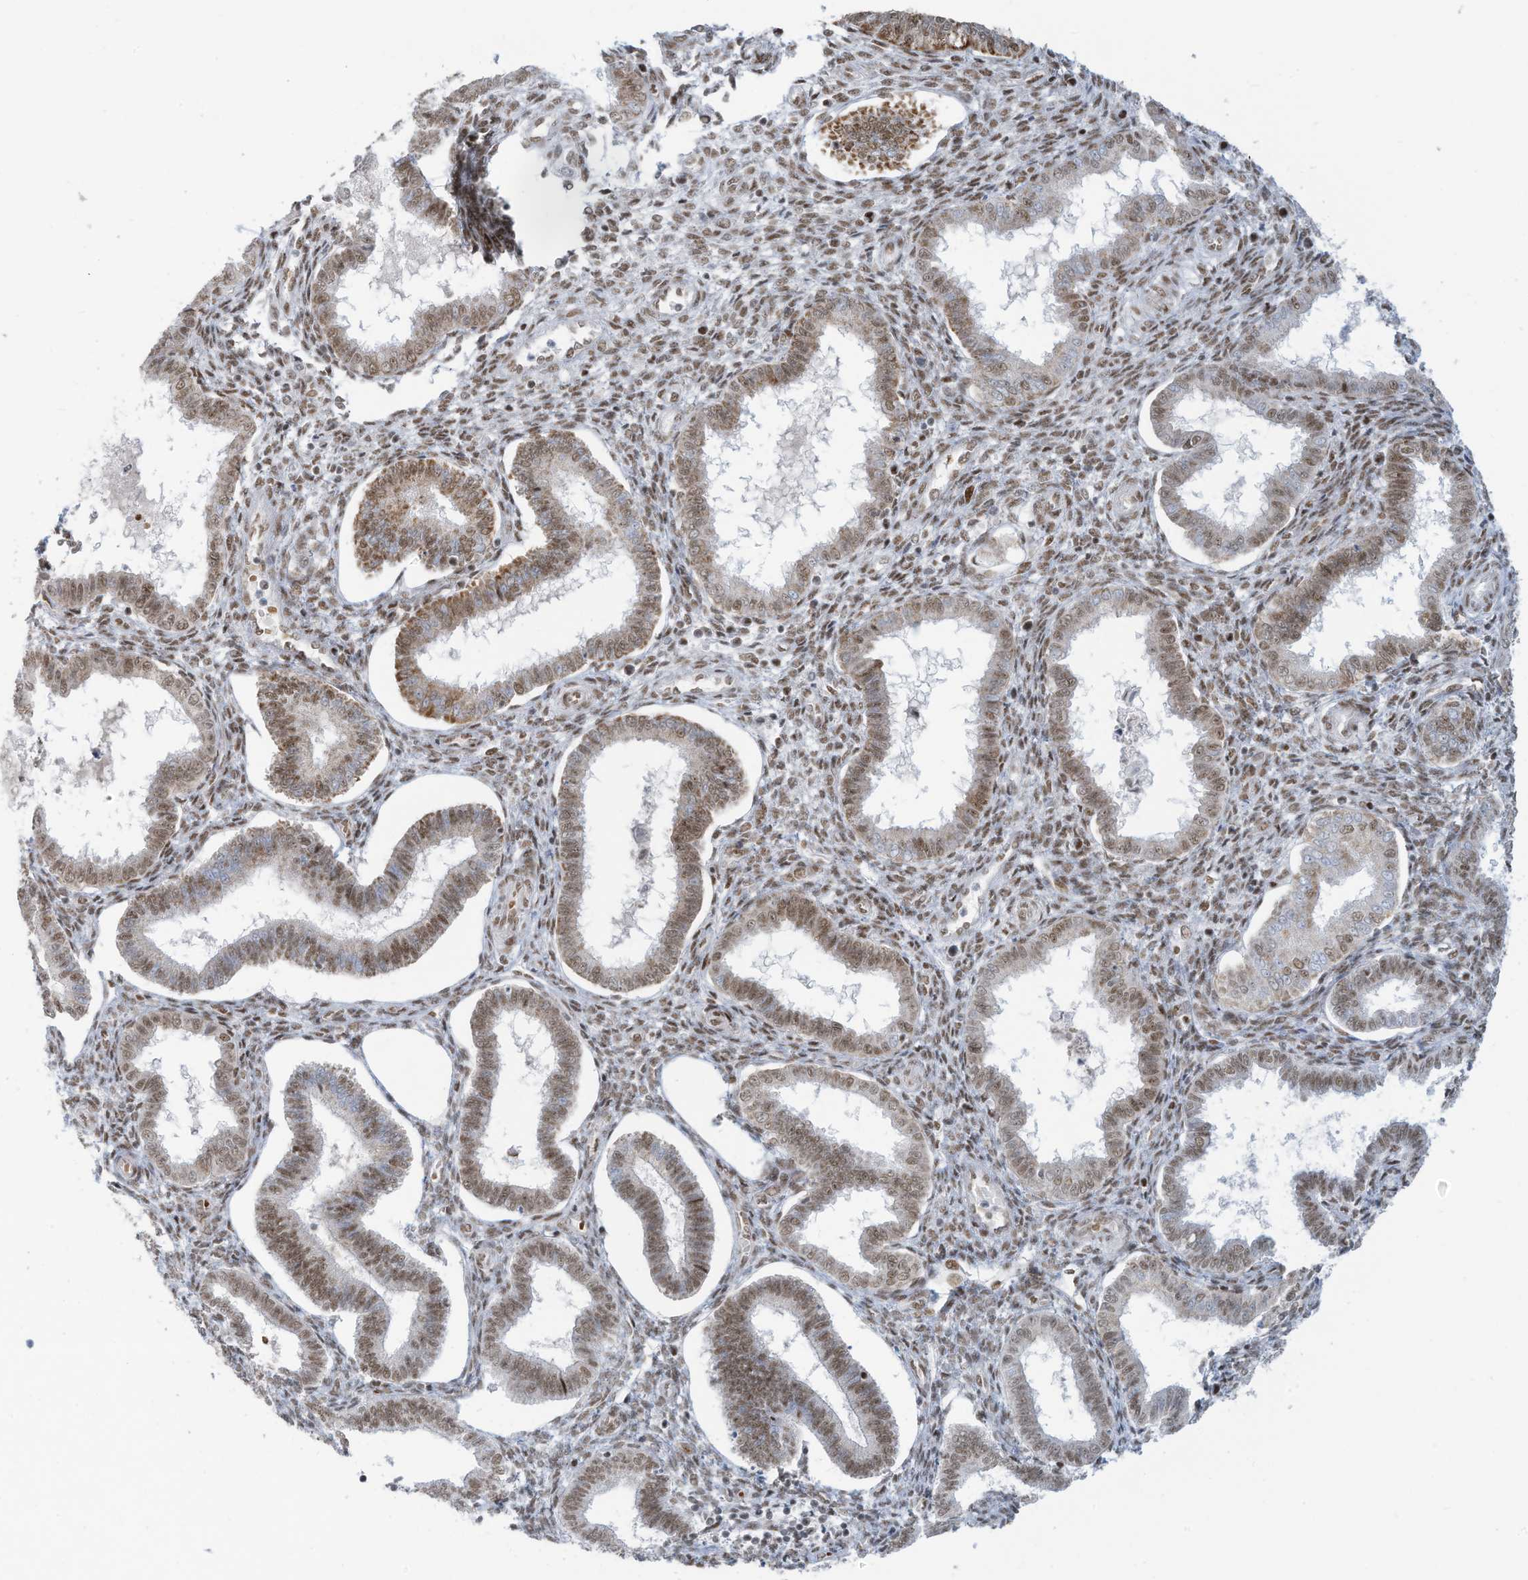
{"staining": {"intensity": "moderate", "quantity": "25%-75%", "location": "nuclear"}, "tissue": "endometrium", "cell_type": "Cells in endometrial stroma", "image_type": "normal", "snomed": [{"axis": "morphology", "description": "Normal tissue, NOS"}, {"axis": "topography", "description": "Endometrium"}], "caption": "There is medium levels of moderate nuclear positivity in cells in endometrial stroma of normal endometrium, as demonstrated by immunohistochemical staining (brown color).", "gene": "ECT2L", "patient": {"sex": "female", "age": 24}}